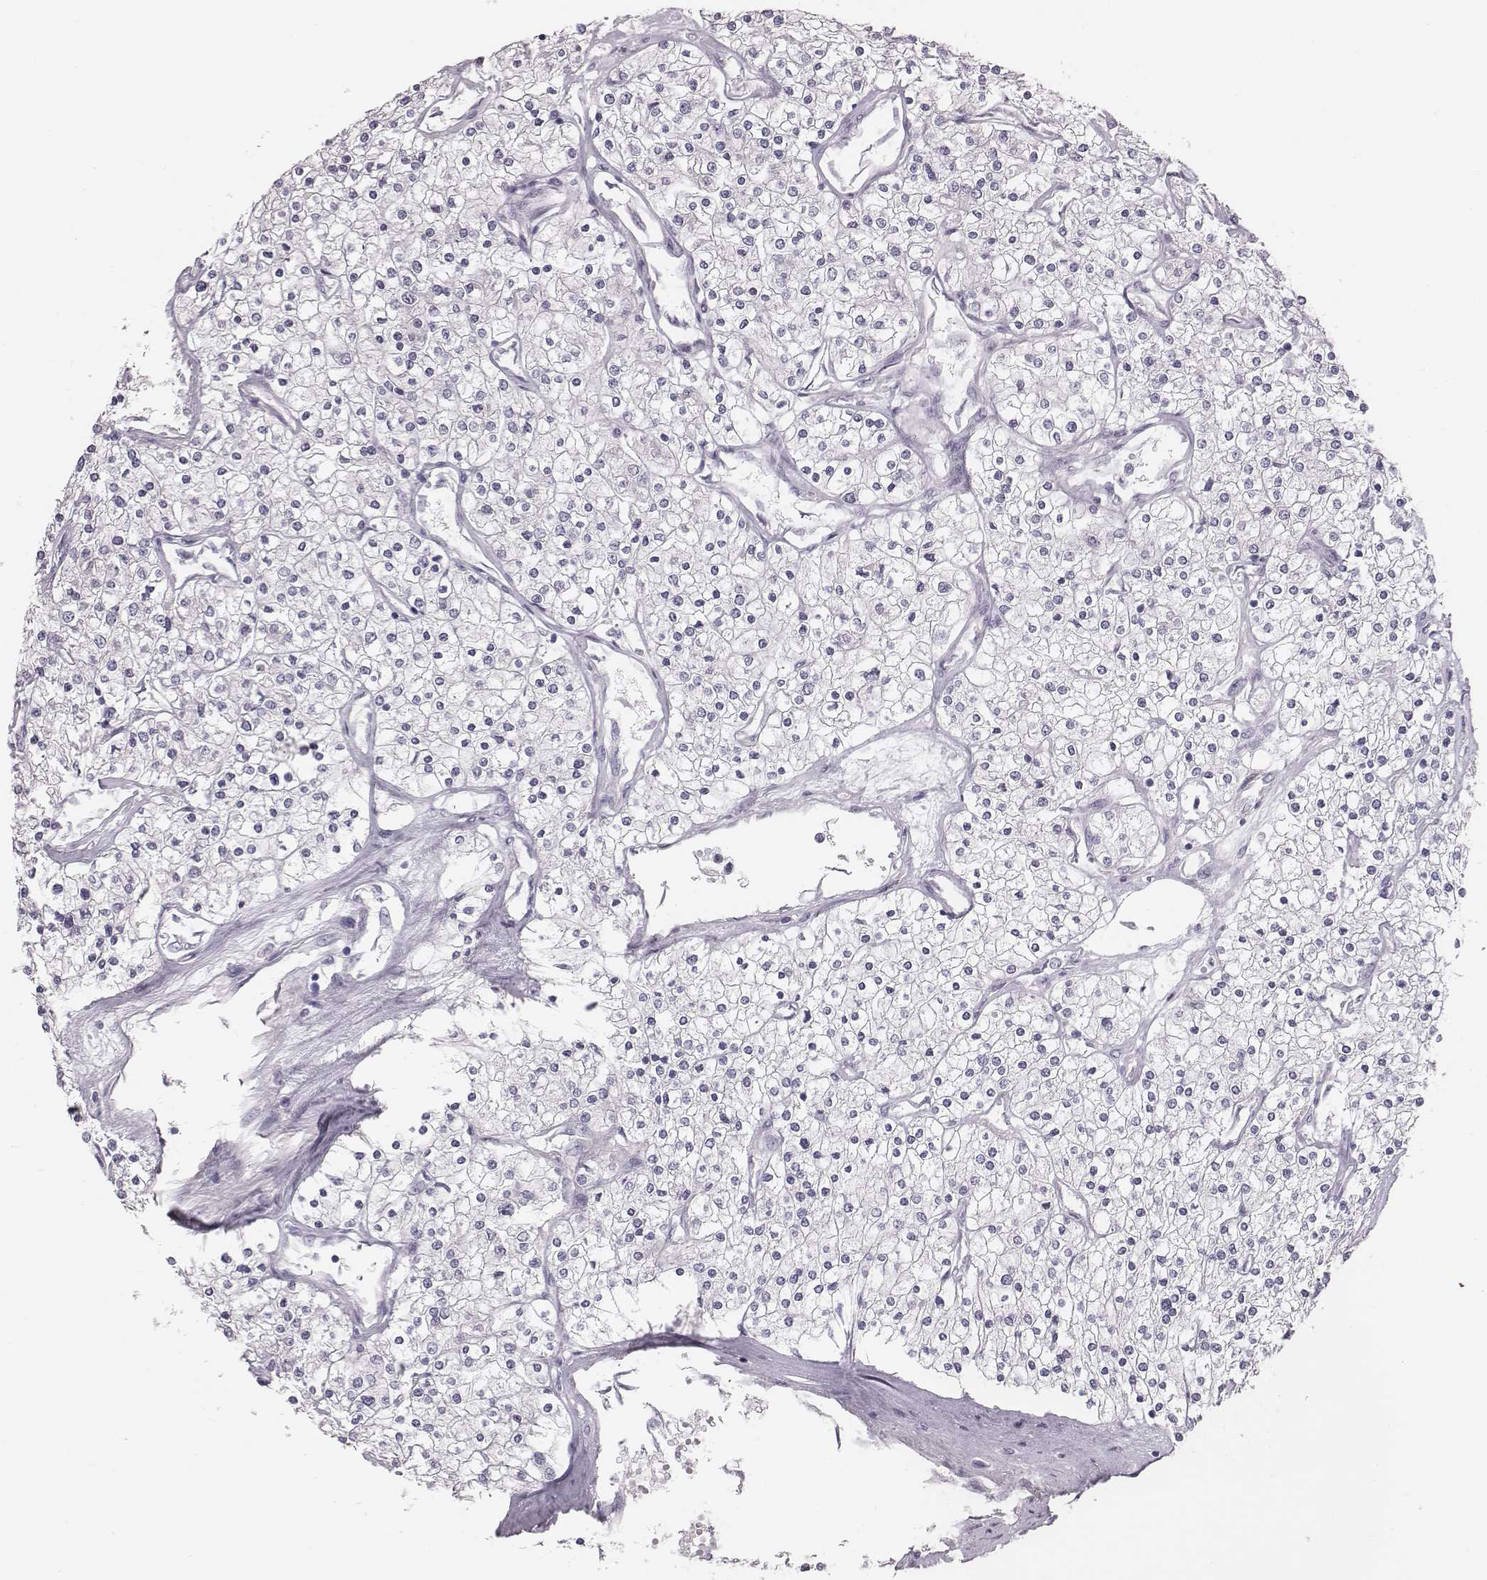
{"staining": {"intensity": "negative", "quantity": "none", "location": "none"}, "tissue": "renal cancer", "cell_type": "Tumor cells", "image_type": "cancer", "snomed": [{"axis": "morphology", "description": "Adenocarcinoma, NOS"}, {"axis": "topography", "description": "Kidney"}], "caption": "Tumor cells show no significant positivity in adenocarcinoma (renal).", "gene": "CACNG4", "patient": {"sex": "male", "age": 80}}